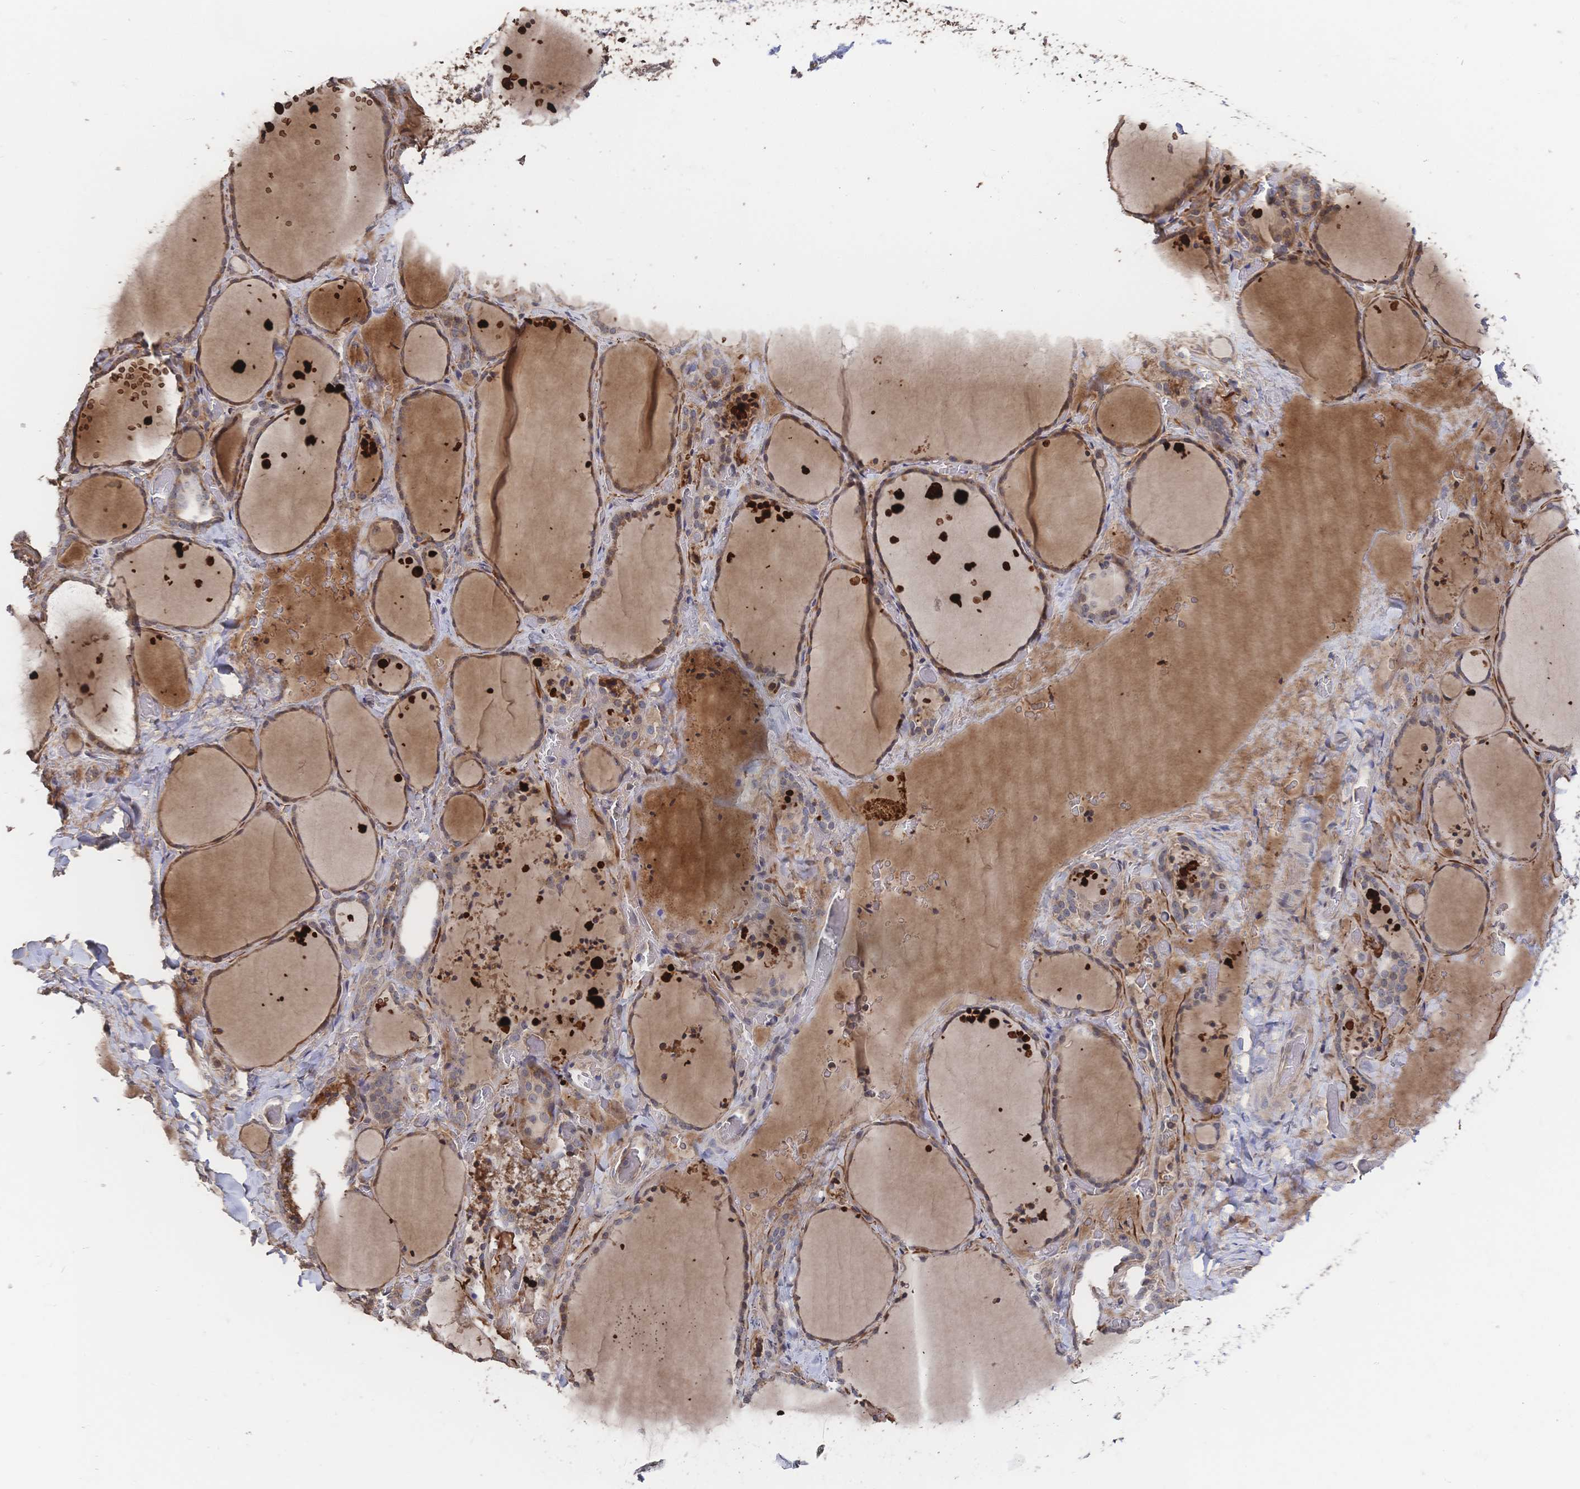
{"staining": {"intensity": "moderate", "quantity": ">75%", "location": "cytoplasmic/membranous"}, "tissue": "thyroid gland", "cell_type": "Glandular cells", "image_type": "normal", "snomed": [{"axis": "morphology", "description": "Normal tissue, NOS"}, {"axis": "topography", "description": "Thyroid gland"}], "caption": "This image displays immunohistochemistry (IHC) staining of unremarkable thyroid gland, with medium moderate cytoplasmic/membranous expression in about >75% of glandular cells.", "gene": "DNAJA4", "patient": {"sex": "female", "age": 36}}